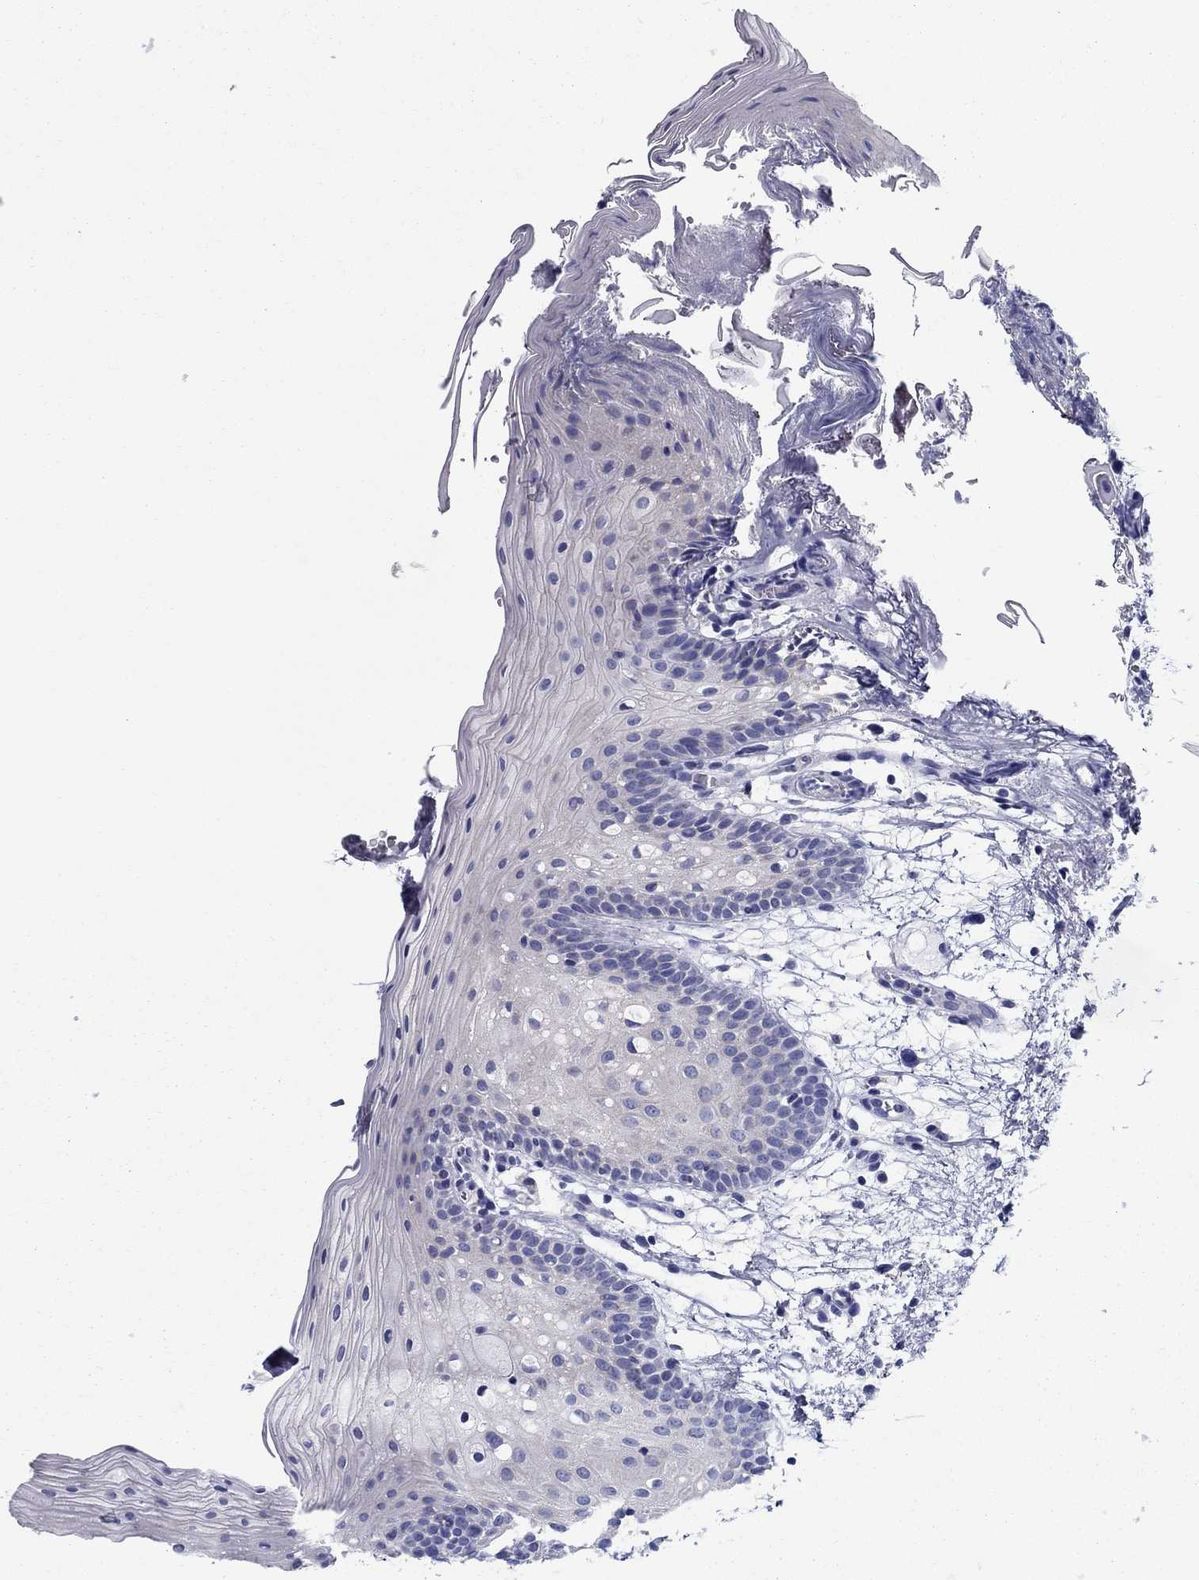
{"staining": {"intensity": "negative", "quantity": "none", "location": "none"}, "tissue": "oral mucosa", "cell_type": "Squamous epithelial cells", "image_type": "normal", "snomed": [{"axis": "morphology", "description": "Normal tissue, NOS"}, {"axis": "topography", "description": "Oral tissue"}, {"axis": "topography", "description": "Tounge, NOS"}], "caption": "This is an IHC photomicrograph of benign human oral mucosa. There is no expression in squamous epithelial cells.", "gene": "UPB1", "patient": {"sex": "female", "age": 83}}